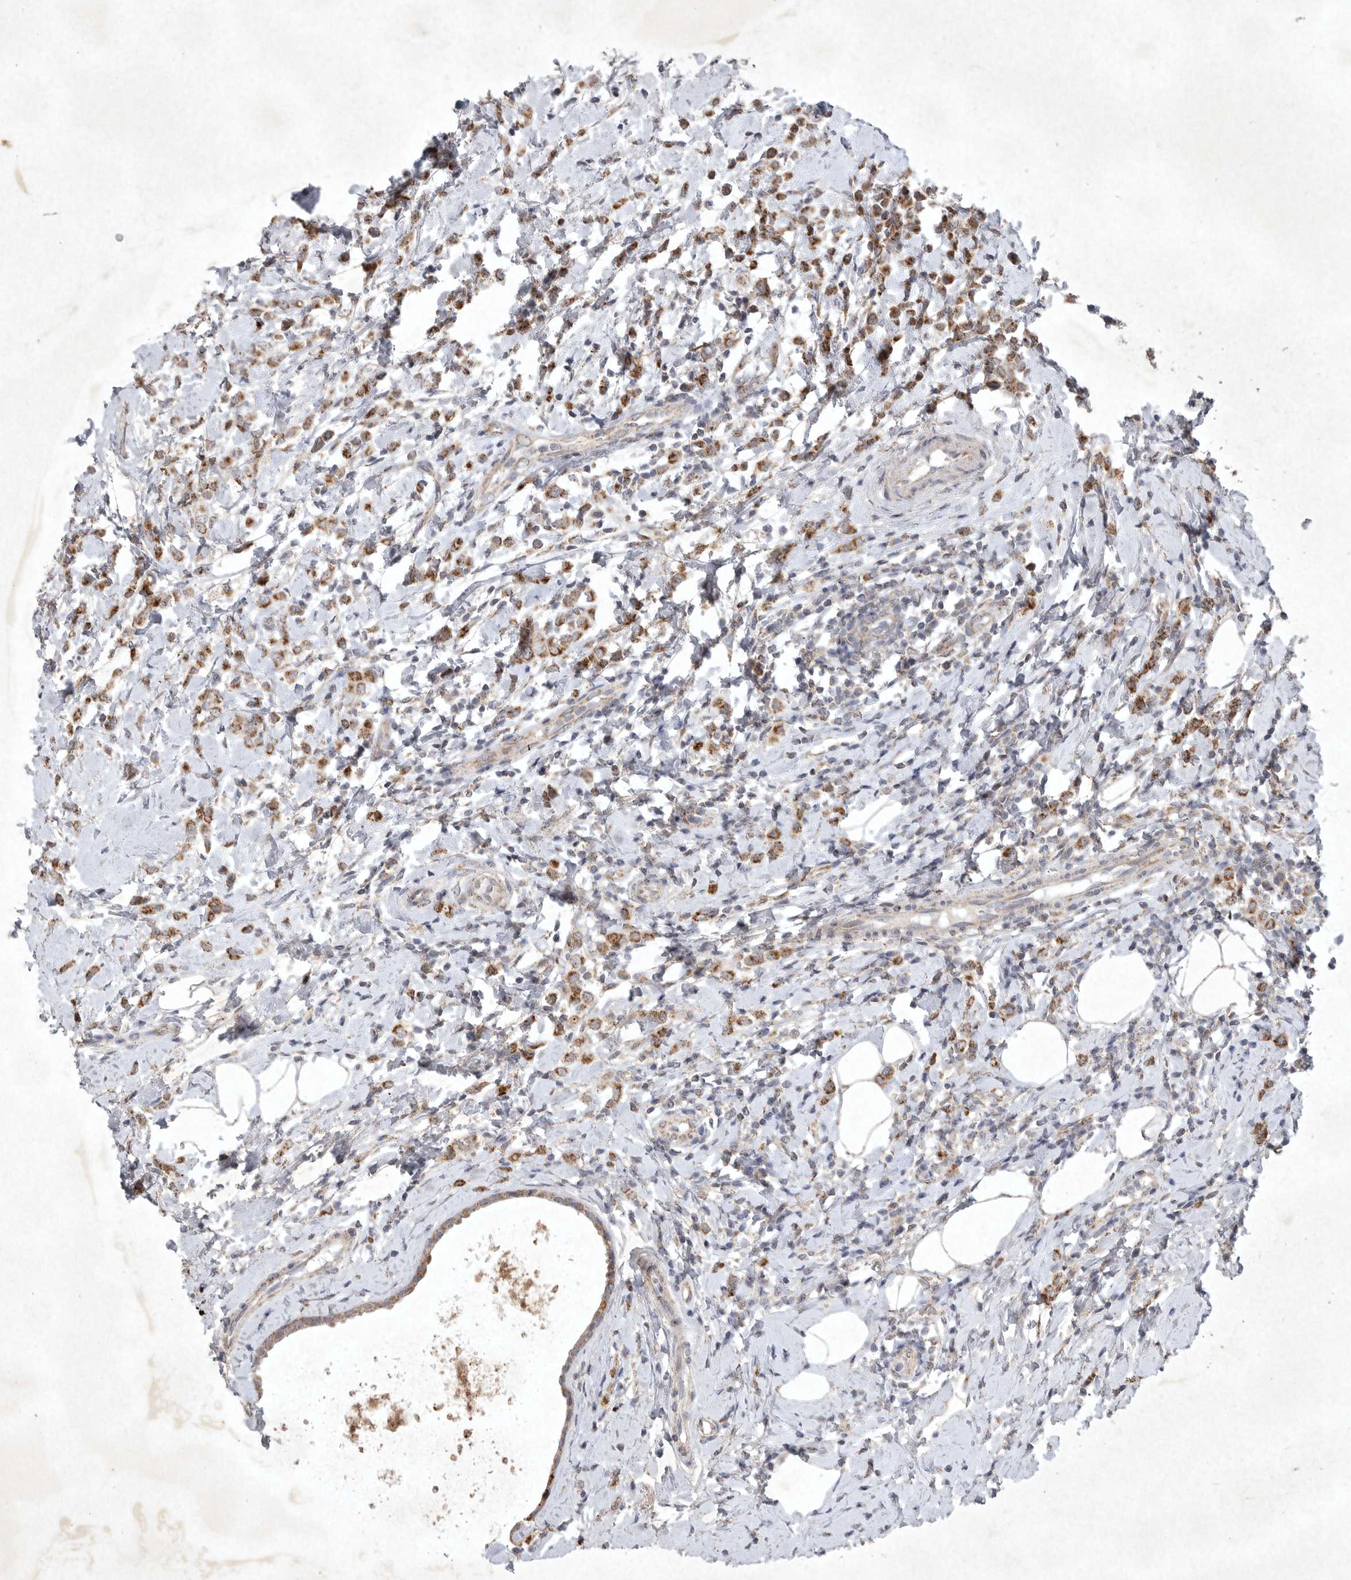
{"staining": {"intensity": "moderate", "quantity": ">75%", "location": "cytoplasmic/membranous"}, "tissue": "breast cancer", "cell_type": "Tumor cells", "image_type": "cancer", "snomed": [{"axis": "morphology", "description": "Lobular carcinoma"}, {"axis": "topography", "description": "Breast"}], "caption": "This is an image of IHC staining of breast lobular carcinoma, which shows moderate expression in the cytoplasmic/membranous of tumor cells.", "gene": "DDR1", "patient": {"sex": "female", "age": 47}}